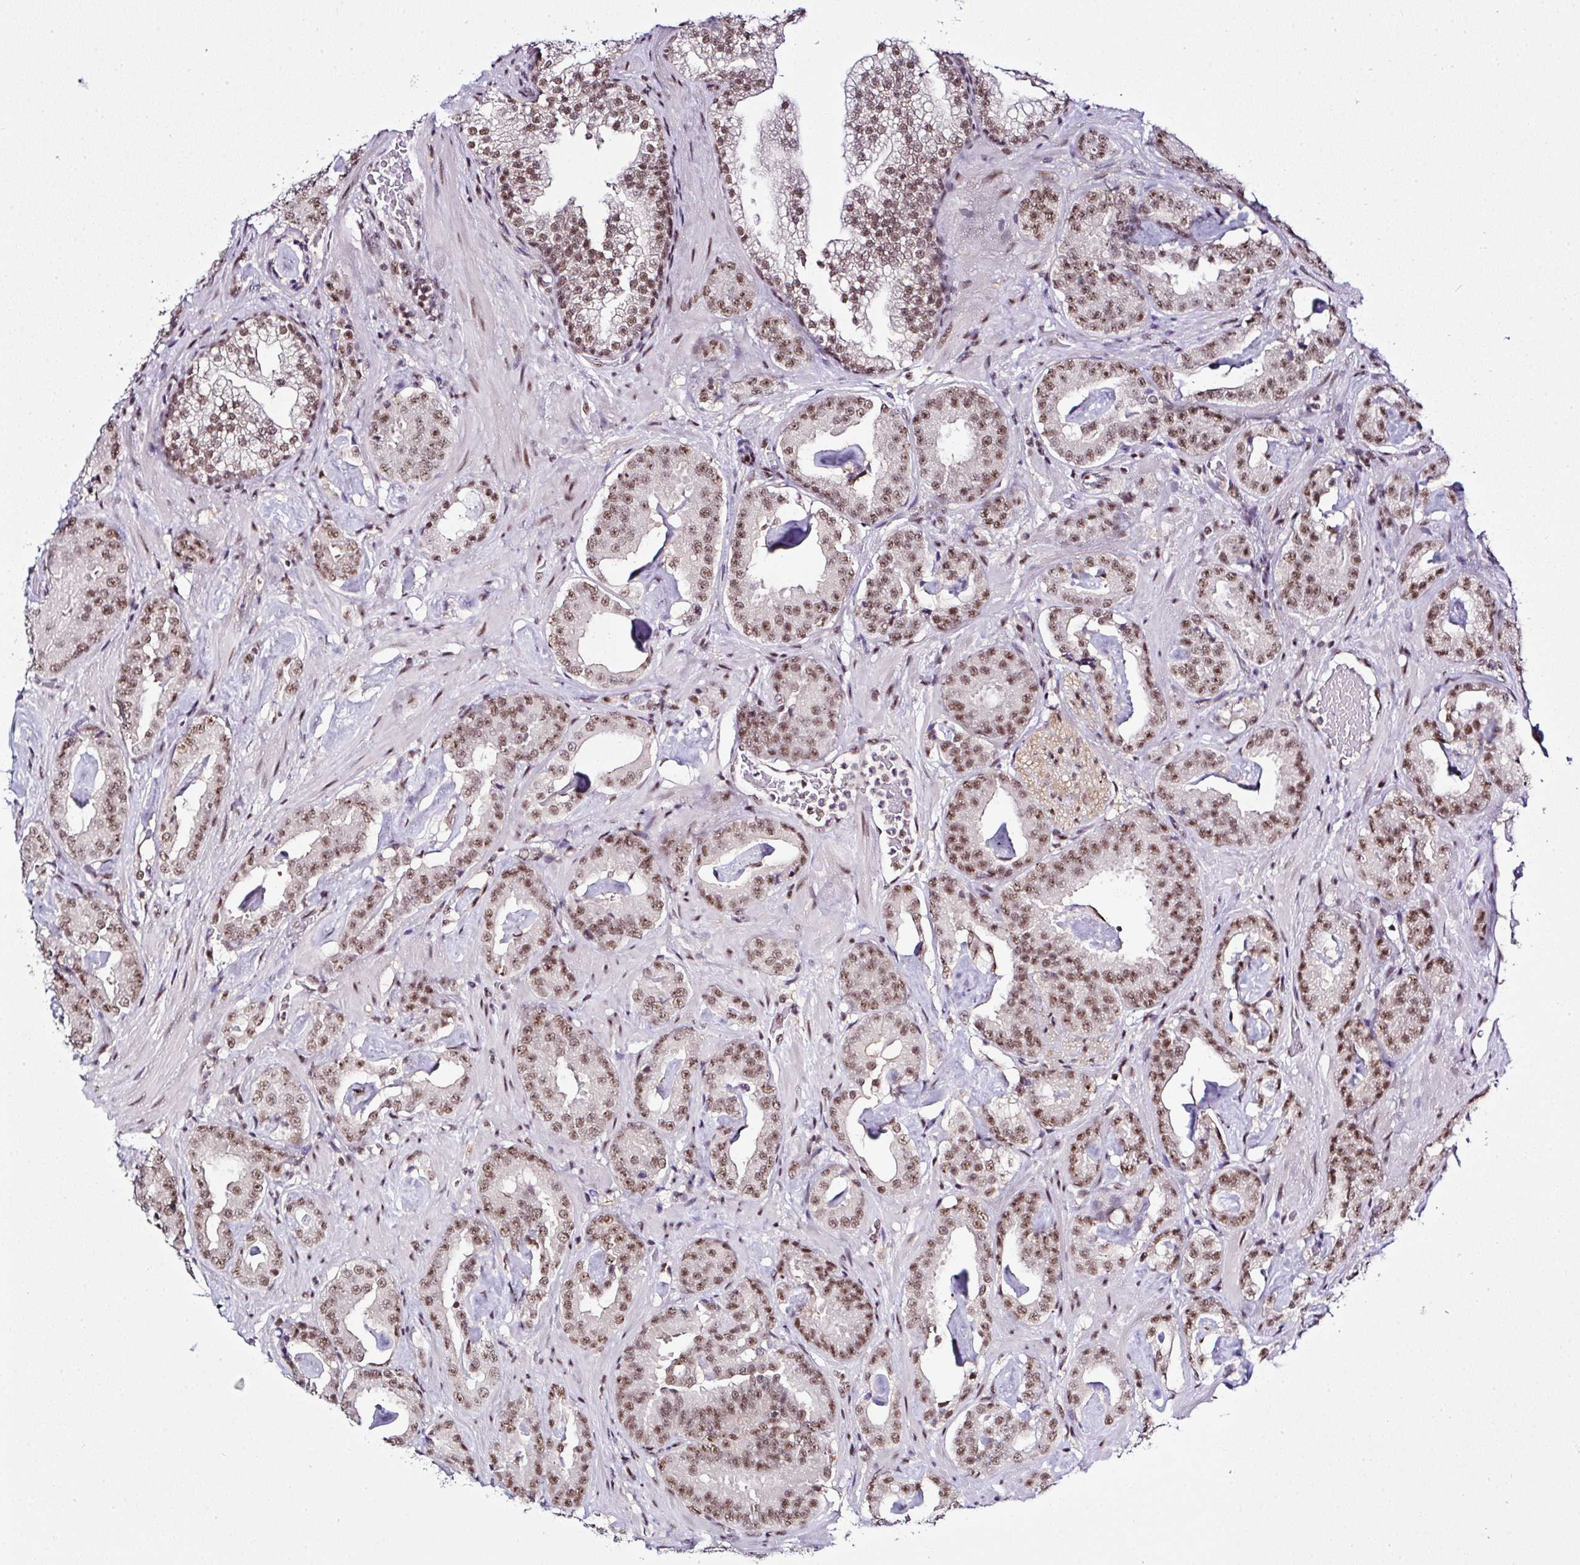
{"staining": {"intensity": "moderate", "quantity": ">75%", "location": "nuclear"}, "tissue": "prostate cancer", "cell_type": "Tumor cells", "image_type": "cancer", "snomed": [{"axis": "morphology", "description": "Adenocarcinoma, Low grade"}, {"axis": "topography", "description": "Prostate"}], "caption": "Tumor cells display medium levels of moderate nuclear staining in approximately >75% of cells in prostate cancer (low-grade adenocarcinoma). Using DAB (3,3'-diaminobenzidine) (brown) and hematoxylin (blue) stains, captured at high magnification using brightfield microscopy.", "gene": "PTPN2", "patient": {"sex": "male", "age": 62}}